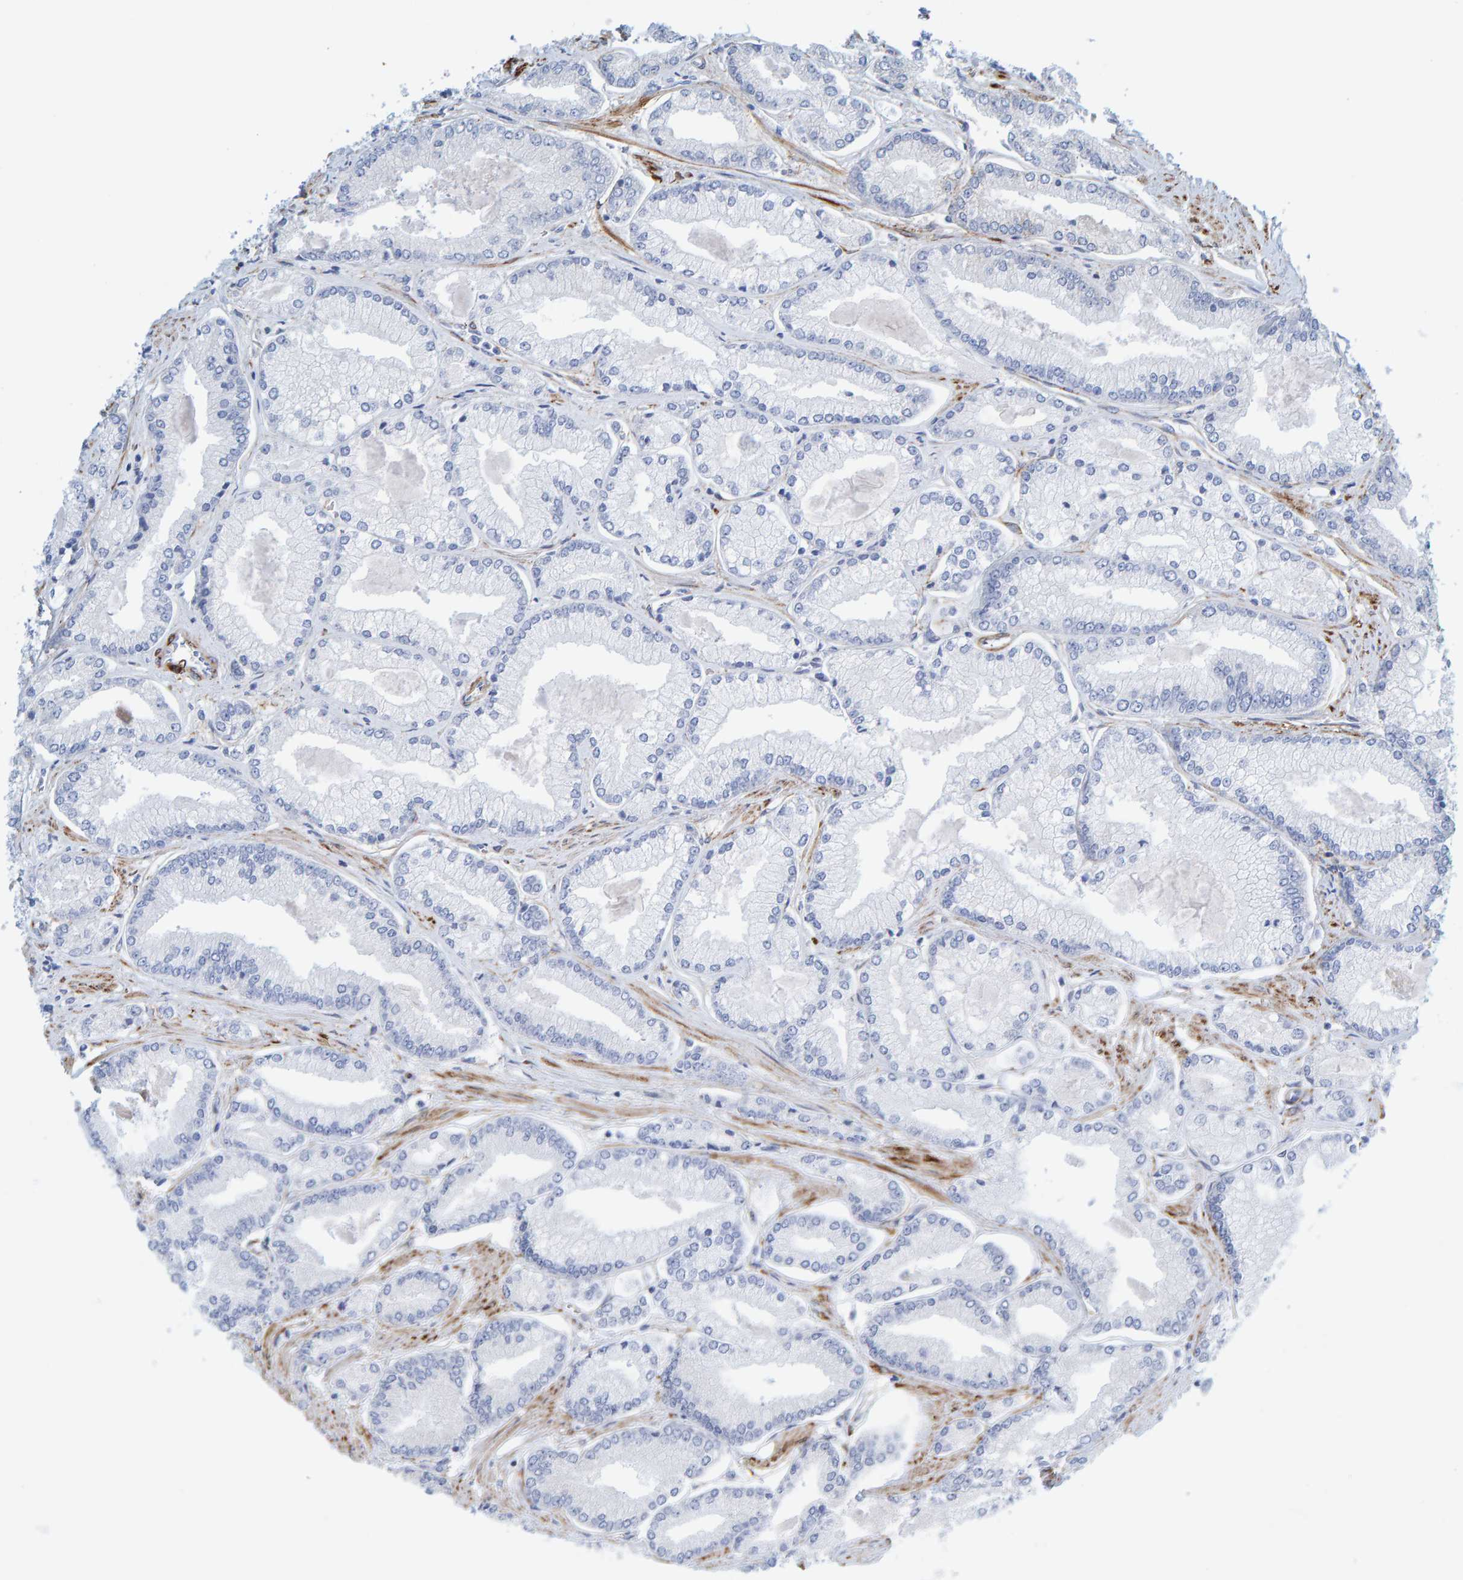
{"staining": {"intensity": "negative", "quantity": "none", "location": "none"}, "tissue": "prostate cancer", "cell_type": "Tumor cells", "image_type": "cancer", "snomed": [{"axis": "morphology", "description": "Adenocarcinoma, Low grade"}, {"axis": "topography", "description": "Prostate"}], "caption": "Tumor cells are negative for brown protein staining in prostate adenocarcinoma (low-grade). Nuclei are stained in blue.", "gene": "MAP1B", "patient": {"sex": "male", "age": 52}}